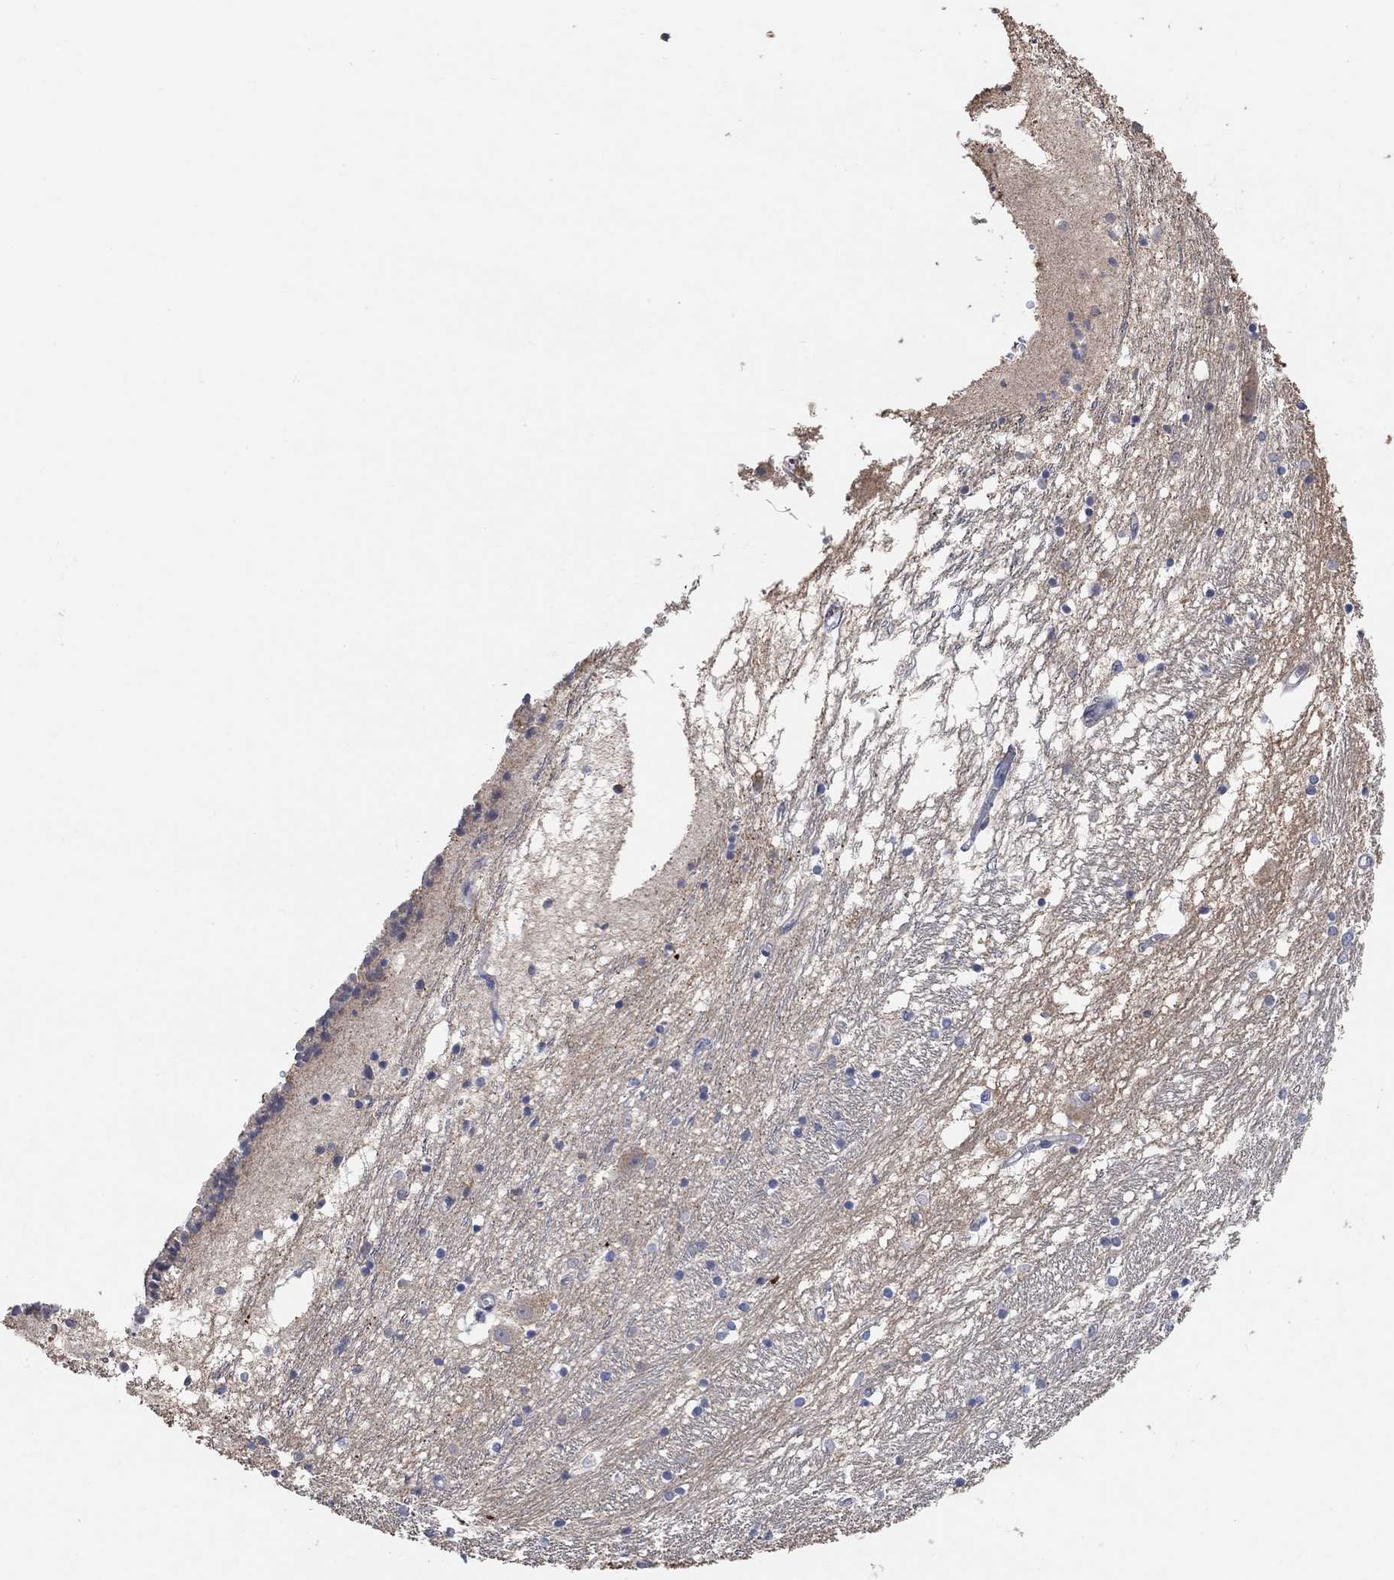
{"staining": {"intensity": "negative", "quantity": "none", "location": "none"}, "tissue": "caudate", "cell_type": "Glial cells", "image_type": "normal", "snomed": [{"axis": "morphology", "description": "Normal tissue, NOS"}, {"axis": "topography", "description": "Lateral ventricle wall"}], "caption": "This is an immunohistochemistry histopathology image of unremarkable human caudate. There is no positivity in glial cells.", "gene": "UNC5B", "patient": {"sex": "female", "age": 71}}